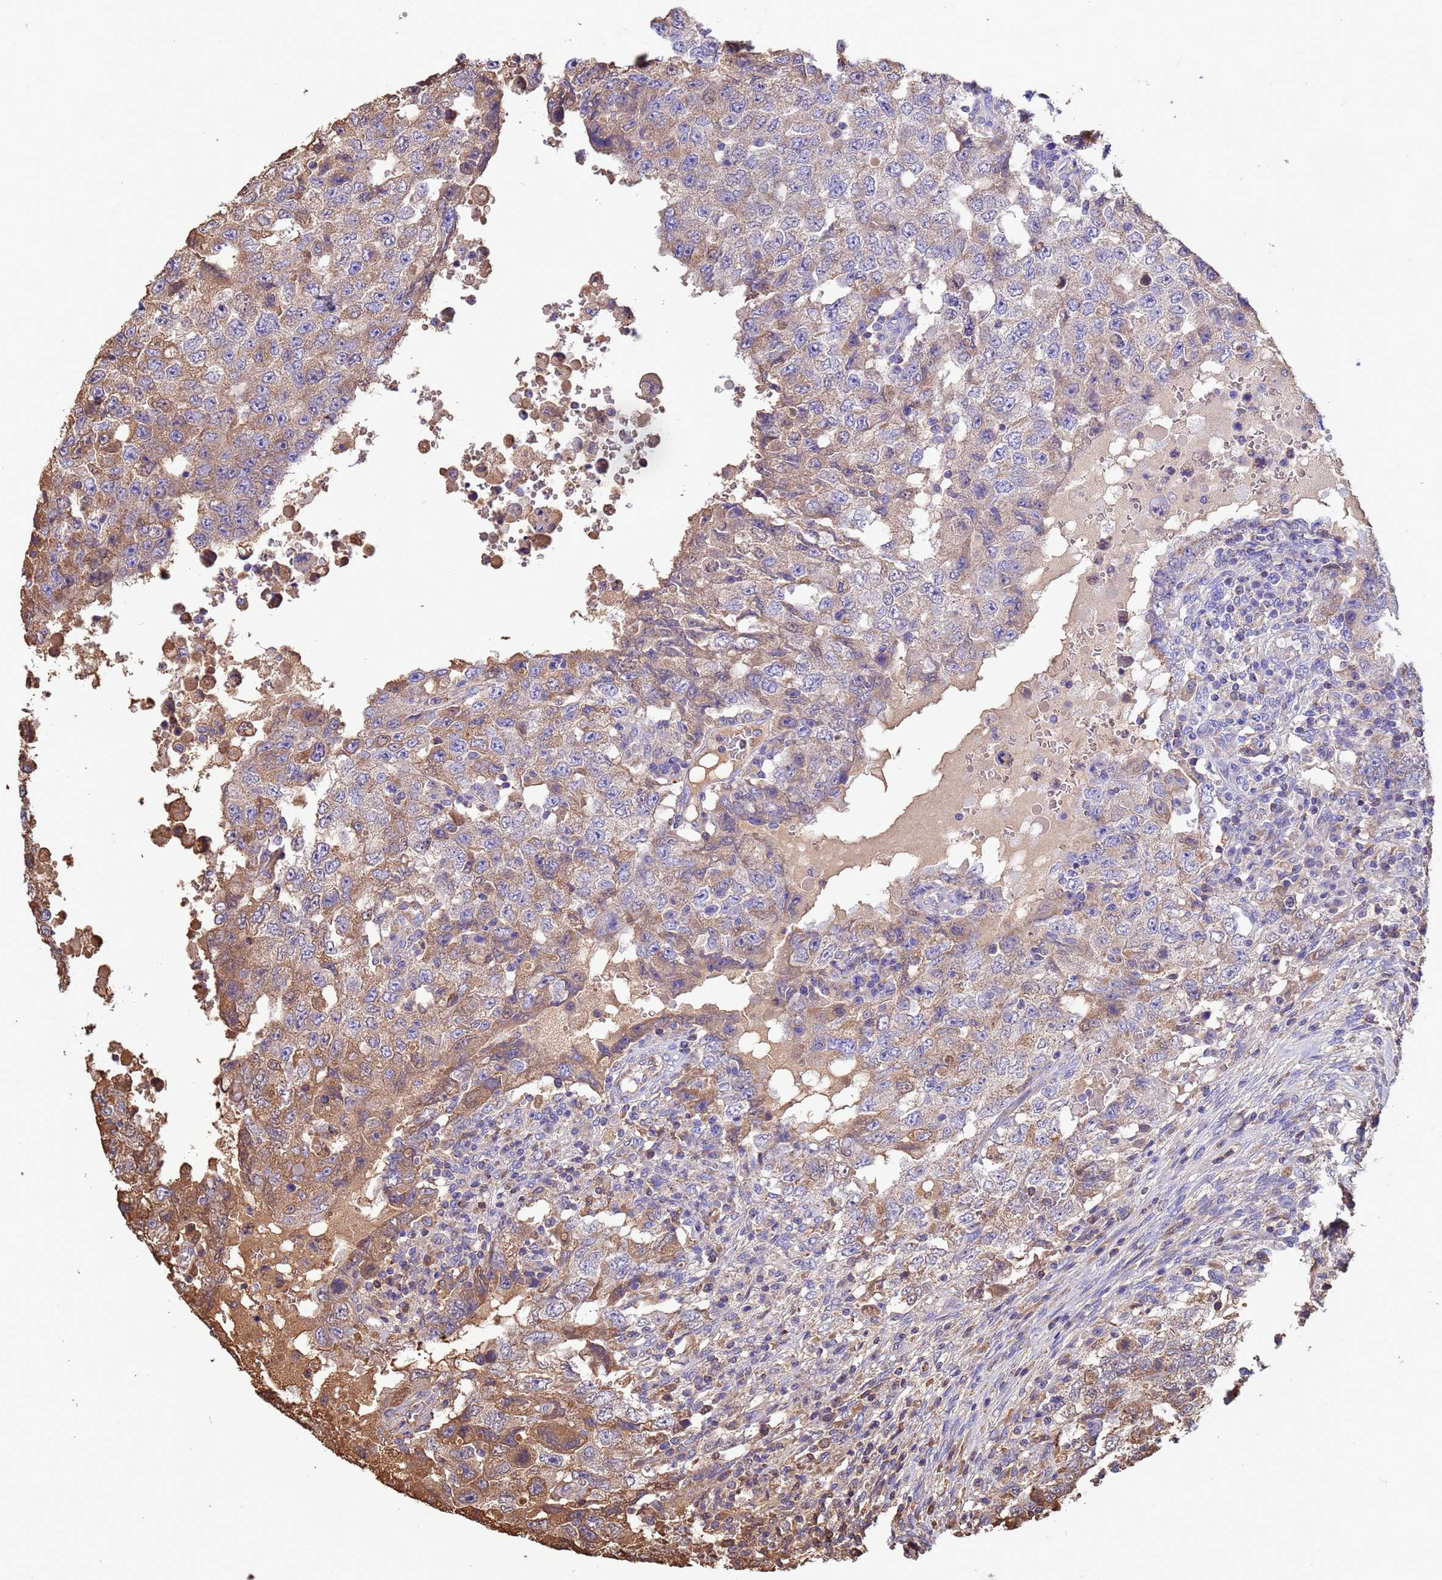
{"staining": {"intensity": "moderate", "quantity": "25%-75%", "location": "cytoplasmic/membranous"}, "tissue": "testis cancer", "cell_type": "Tumor cells", "image_type": "cancer", "snomed": [{"axis": "morphology", "description": "Carcinoma, Embryonal, NOS"}, {"axis": "topography", "description": "Testis"}], "caption": "A medium amount of moderate cytoplasmic/membranous positivity is seen in about 25%-75% of tumor cells in embryonal carcinoma (testis) tissue.", "gene": "GLUD1", "patient": {"sex": "male", "age": 26}}